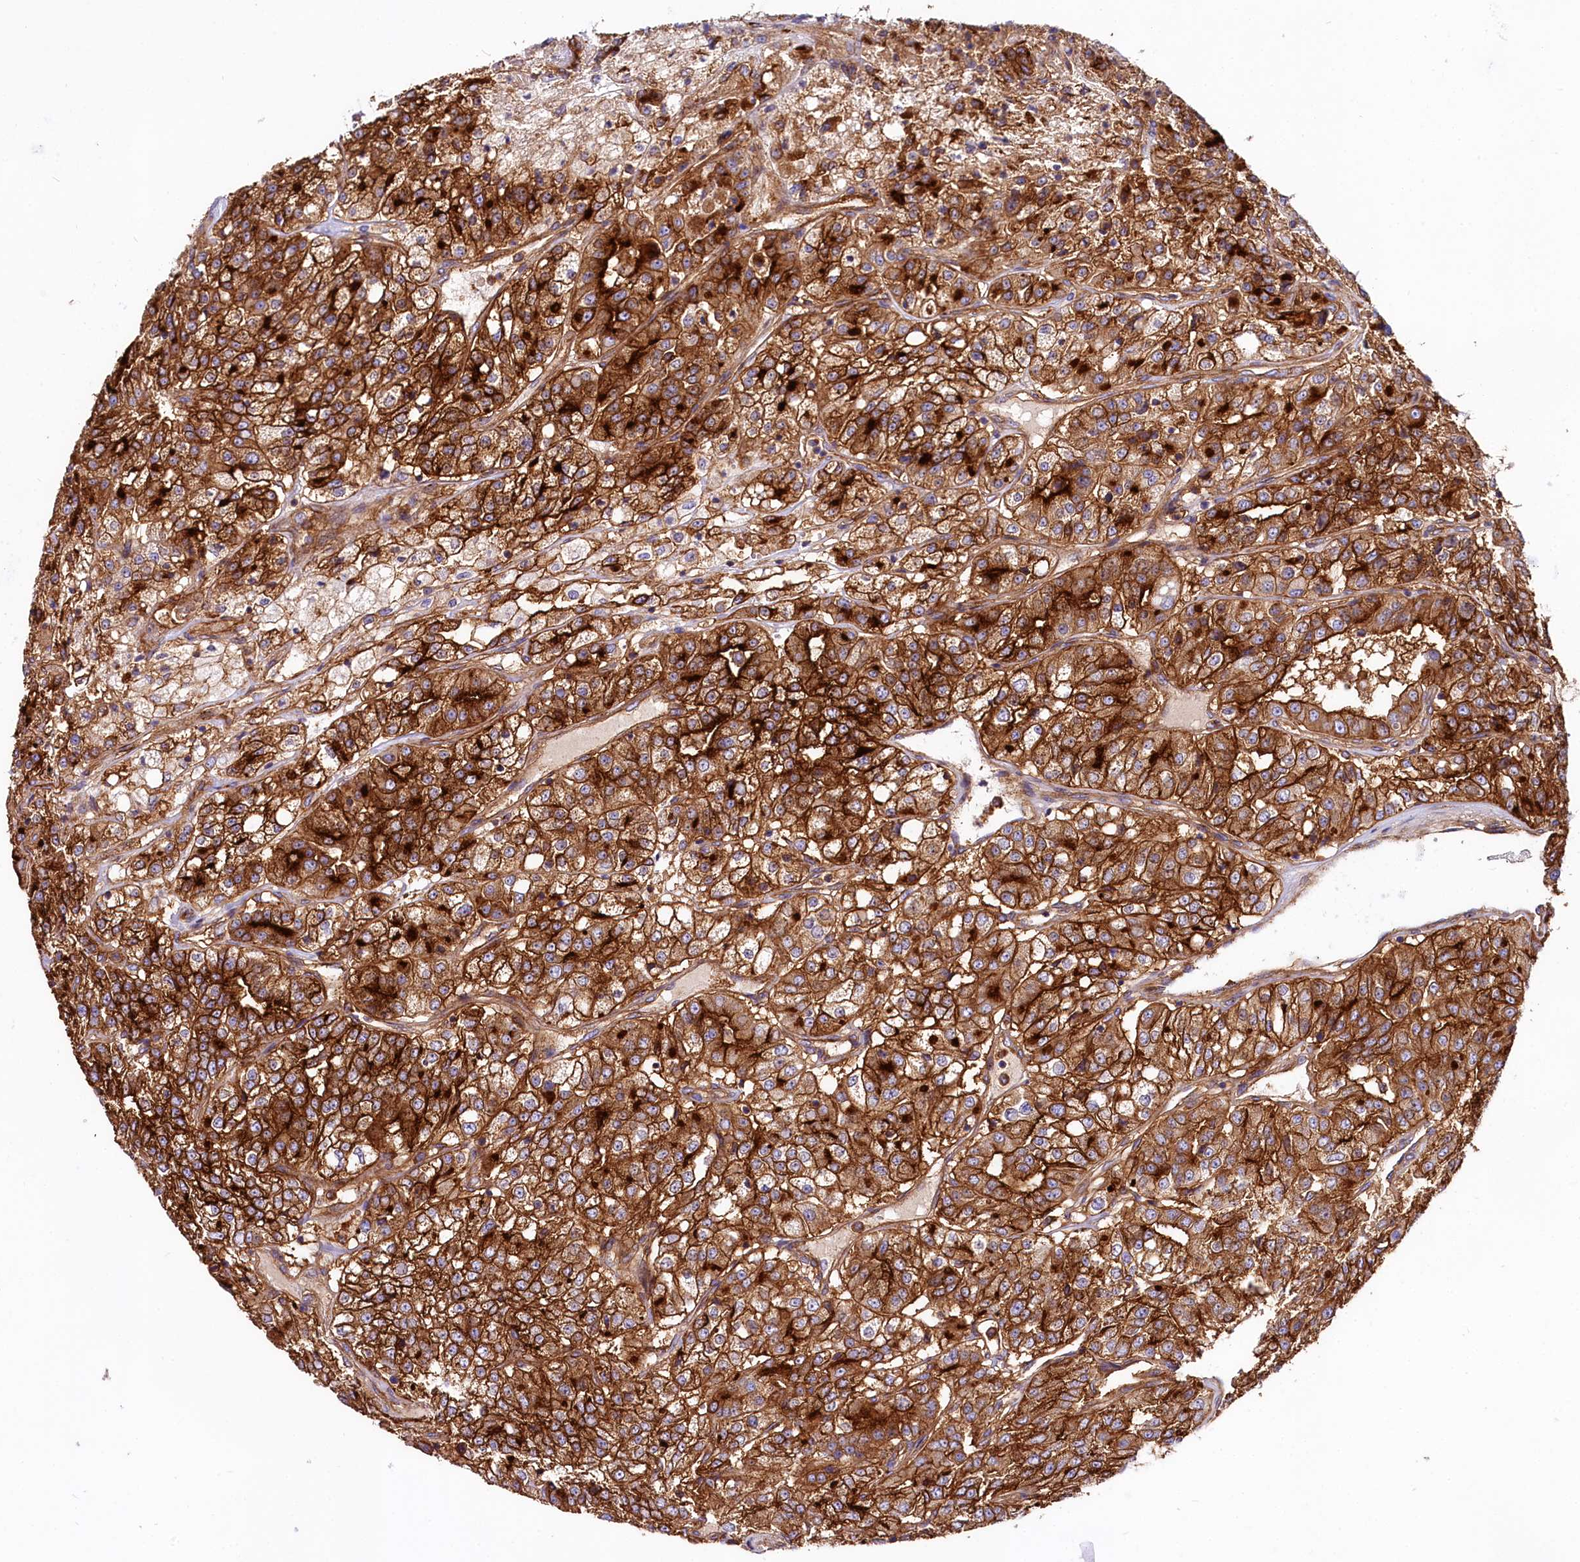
{"staining": {"intensity": "strong", "quantity": ">75%", "location": "cytoplasmic/membranous"}, "tissue": "renal cancer", "cell_type": "Tumor cells", "image_type": "cancer", "snomed": [{"axis": "morphology", "description": "Adenocarcinoma, NOS"}, {"axis": "topography", "description": "Kidney"}], "caption": "Approximately >75% of tumor cells in human renal cancer display strong cytoplasmic/membranous protein positivity as visualized by brown immunohistochemical staining.", "gene": "ANO6", "patient": {"sex": "female", "age": 63}}